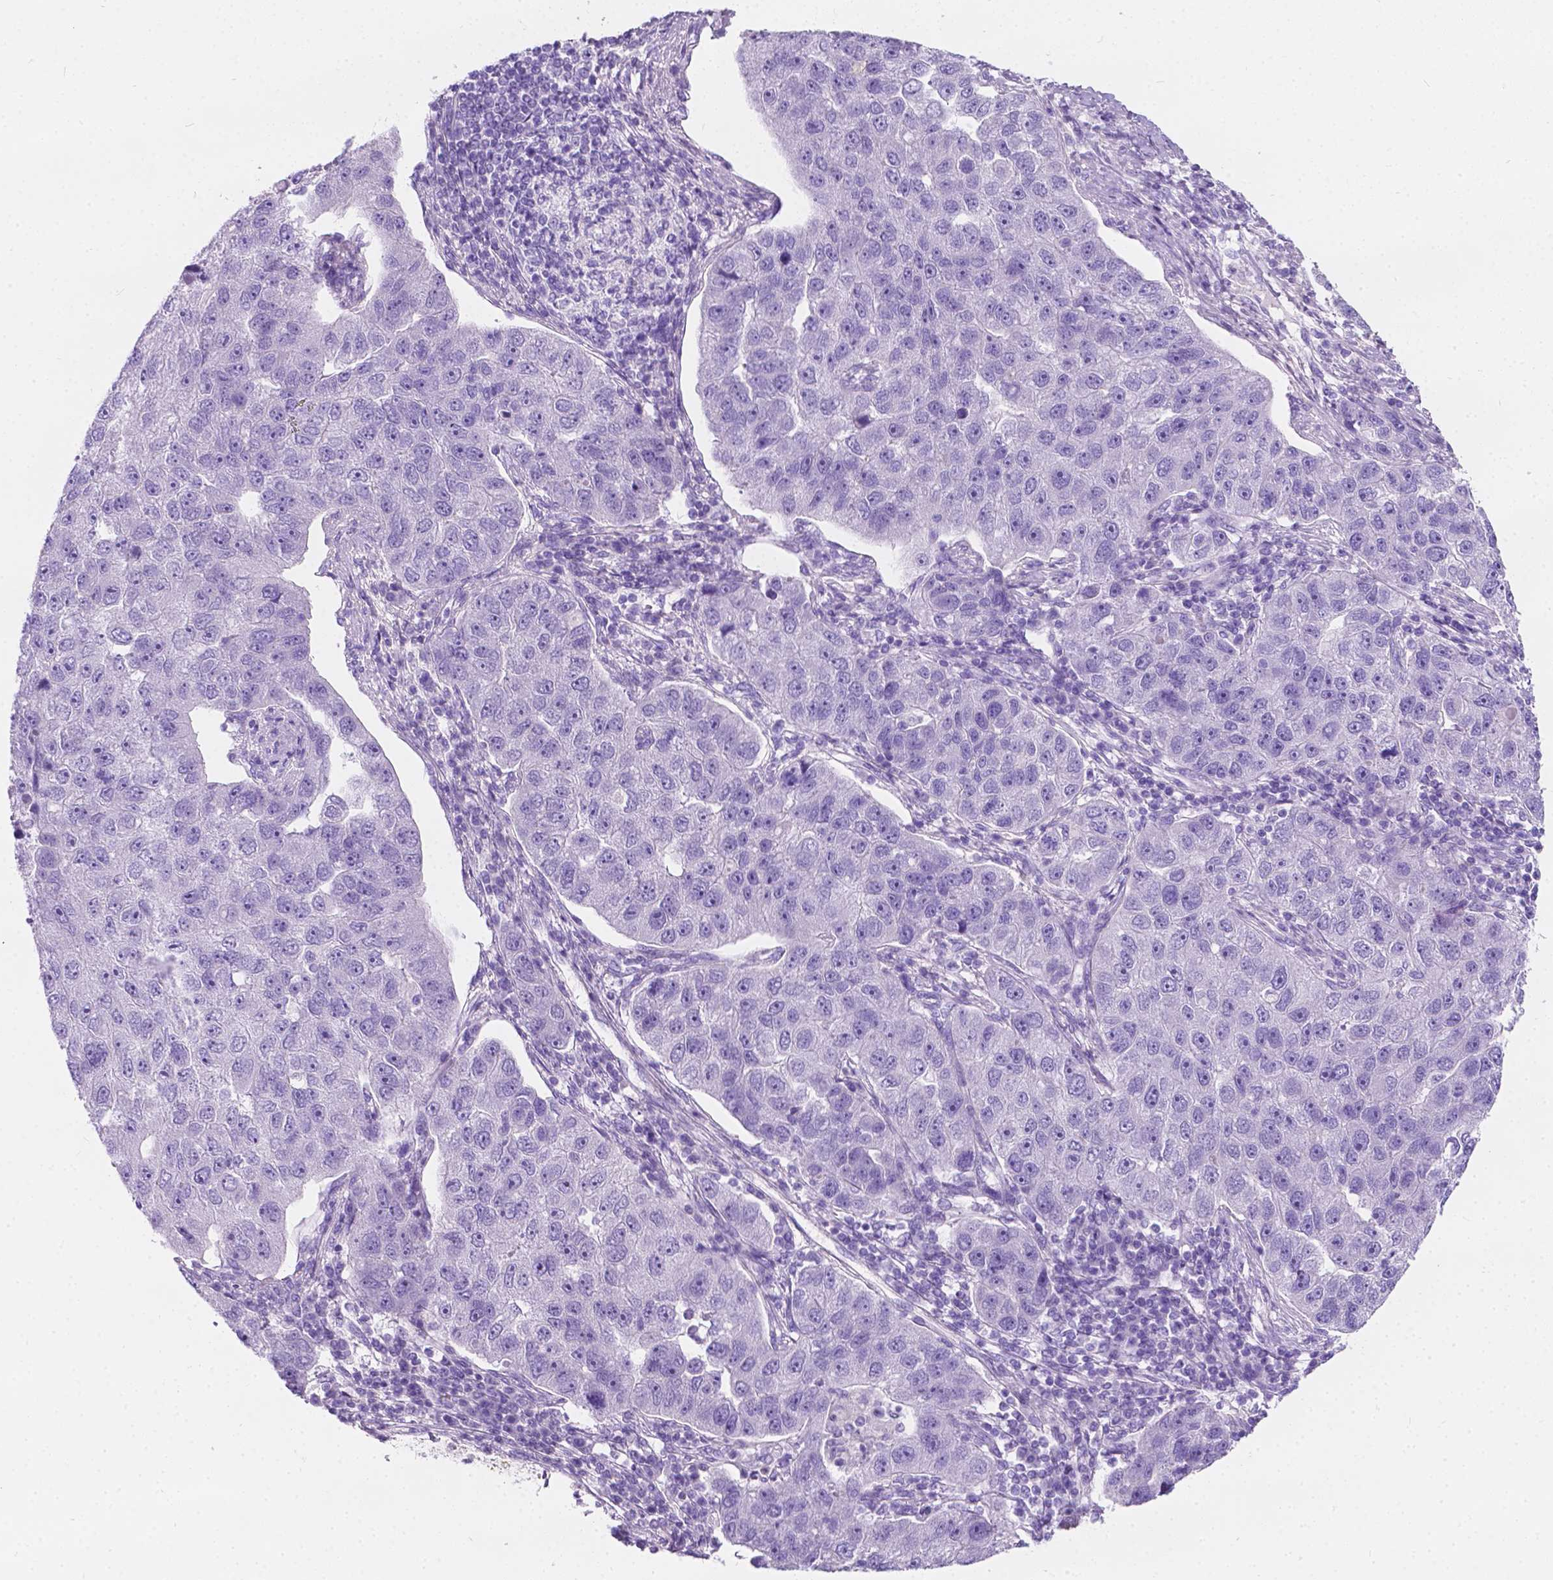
{"staining": {"intensity": "negative", "quantity": "none", "location": "none"}, "tissue": "pancreatic cancer", "cell_type": "Tumor cells", "image_type": "cancer", "snomed": [{"axis": "morphology", "description": "Adenocarcinoma, NOS"}, {"axis": "topography", "description": "Pancreas"}], "caption": "Pancreatic adenocarcinoma was stained to show a protein in brown. There is no significant positivity in tumor cells.", "gene": "GNAO1", "patient": {"sex": "female", "age": 61}}